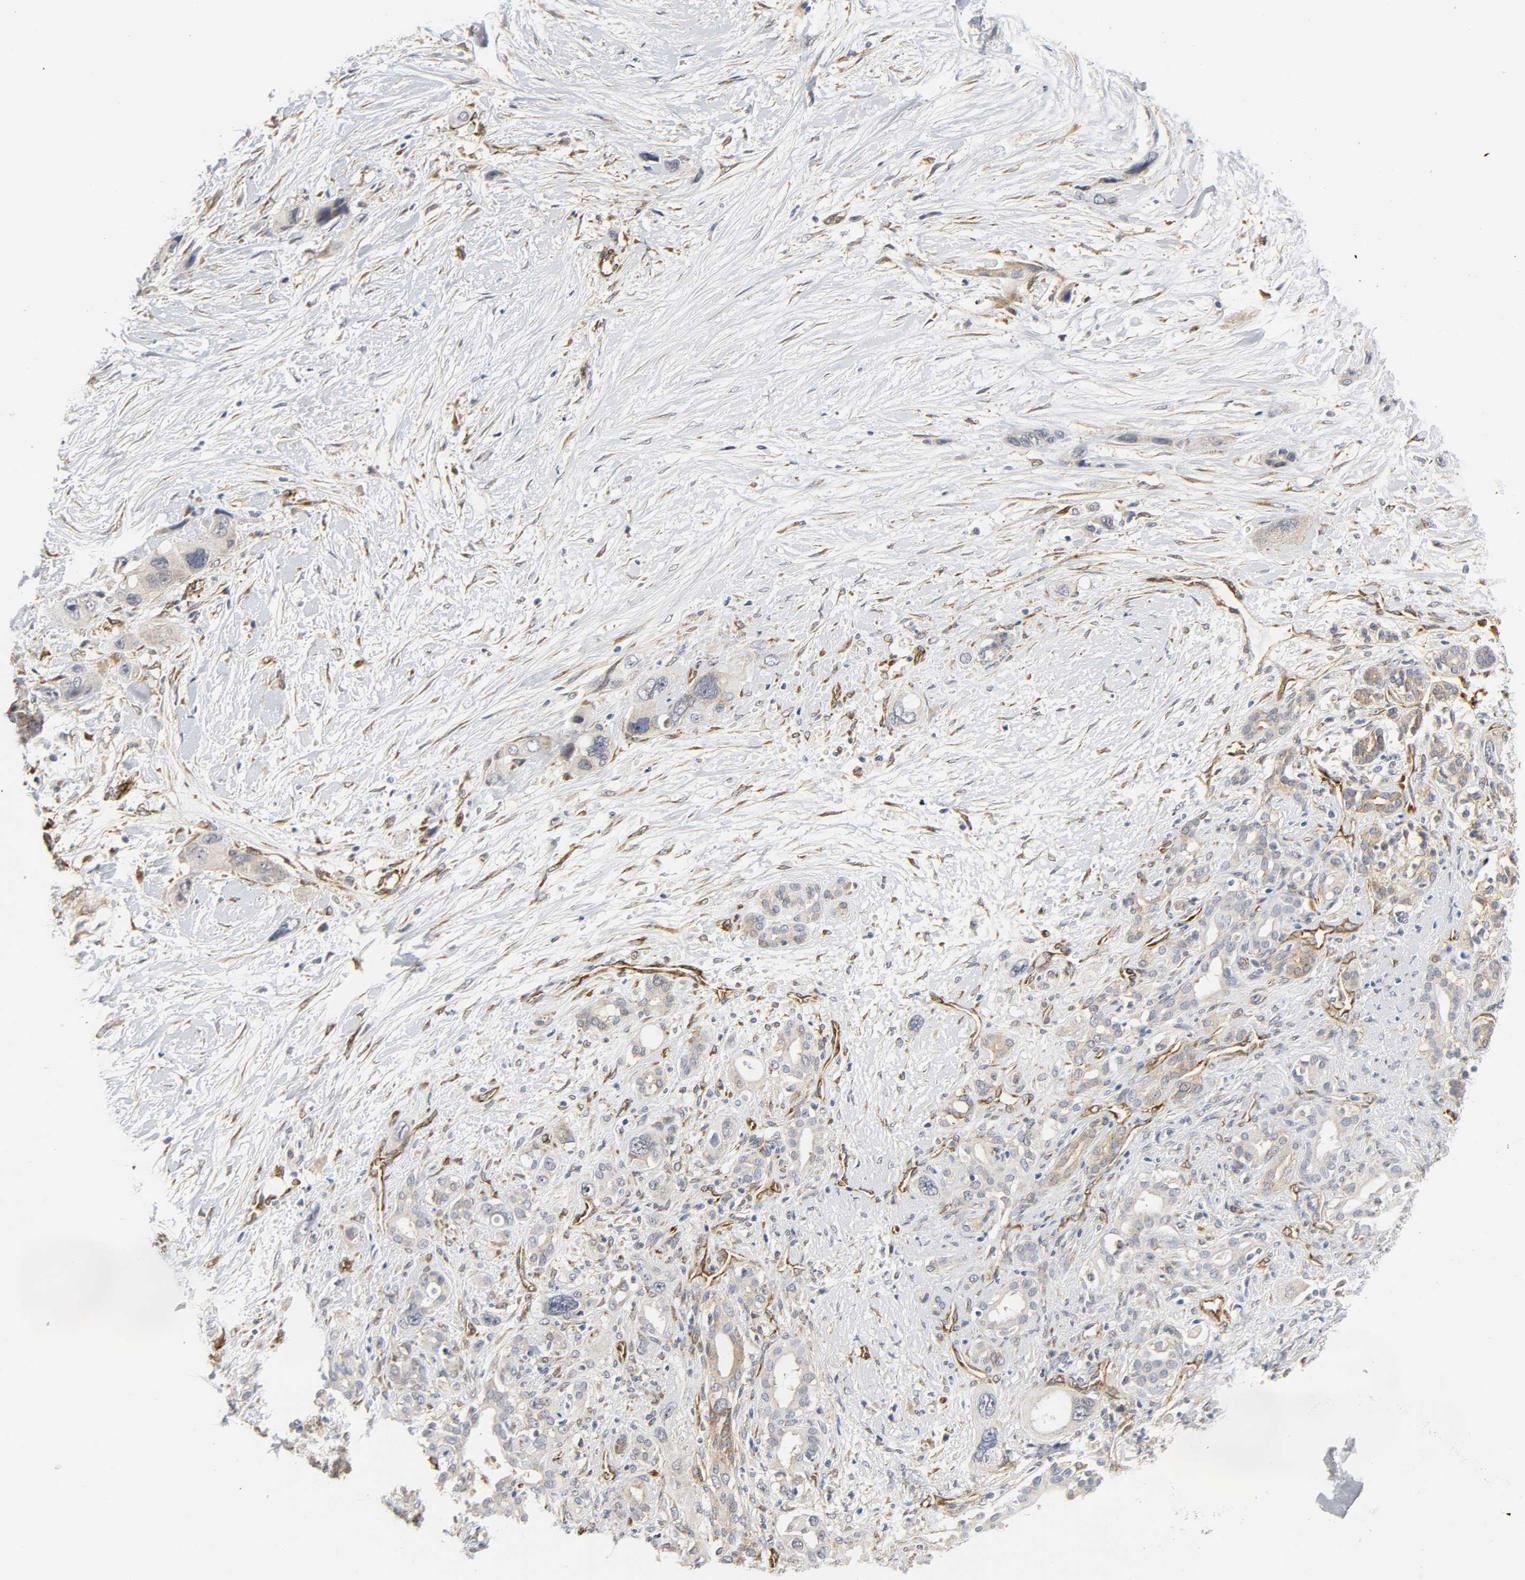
{"staining": {"intensity": "weak", "quantity": "<25%", "location": "cytoplasmic/membranous"}, "tissue": "pancreatic cancer", "cell_type": "Tumor cells", "image_type": "cancer", "snomed": [{"axis": "morphology", "description": "Adenocarcinoma, NOS"}, {"axis": "topography", "description": "Pancreas"}], "caption": "This is an immunohistochemistry (IHC) image of human pancreatic adenocarcinoma. There is no expression in tumor cells.", "gene": "DOCK1", "patient": {"sex": "male", "age": 46}}